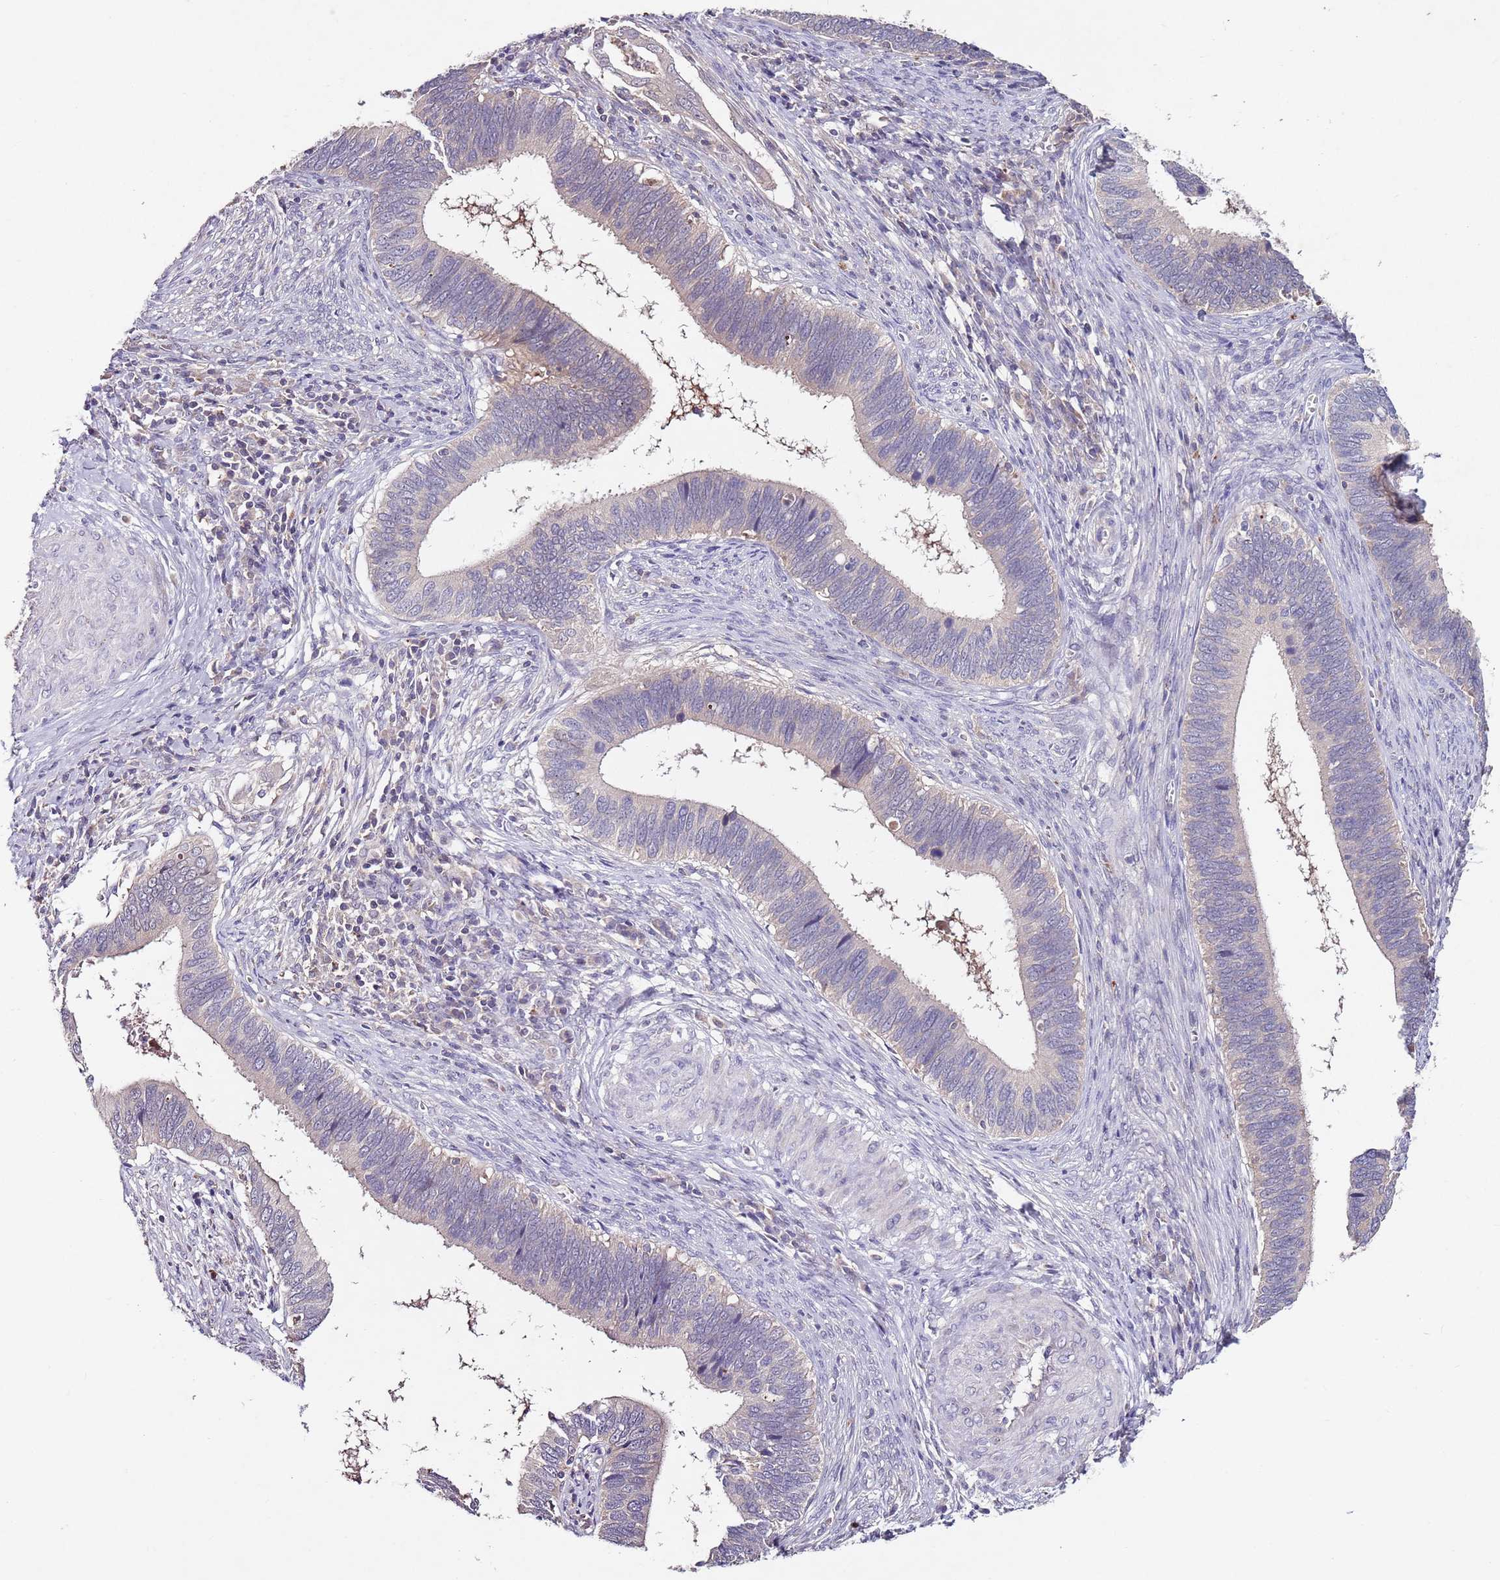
{"staining": {"intensity": "weak", "quantity": "<25%", "location": "cytoplasmic/membranous"}, "tissue": "cervical cancer", "cell_type": "Tumor cells", "image_type": "cancer", "snomed": [{"axis": "morphology", "description": "Adenocarcinoma, NOS"}, {"axis": "topography", "description": "Cervix"}], "caption": "Human cervical cancer (adenocarcinoma) stained for a protein using IHC shows no positivity in tumor cells.", "gene": "NRDE2", "patient": {"sex": "female", "age": 42}}